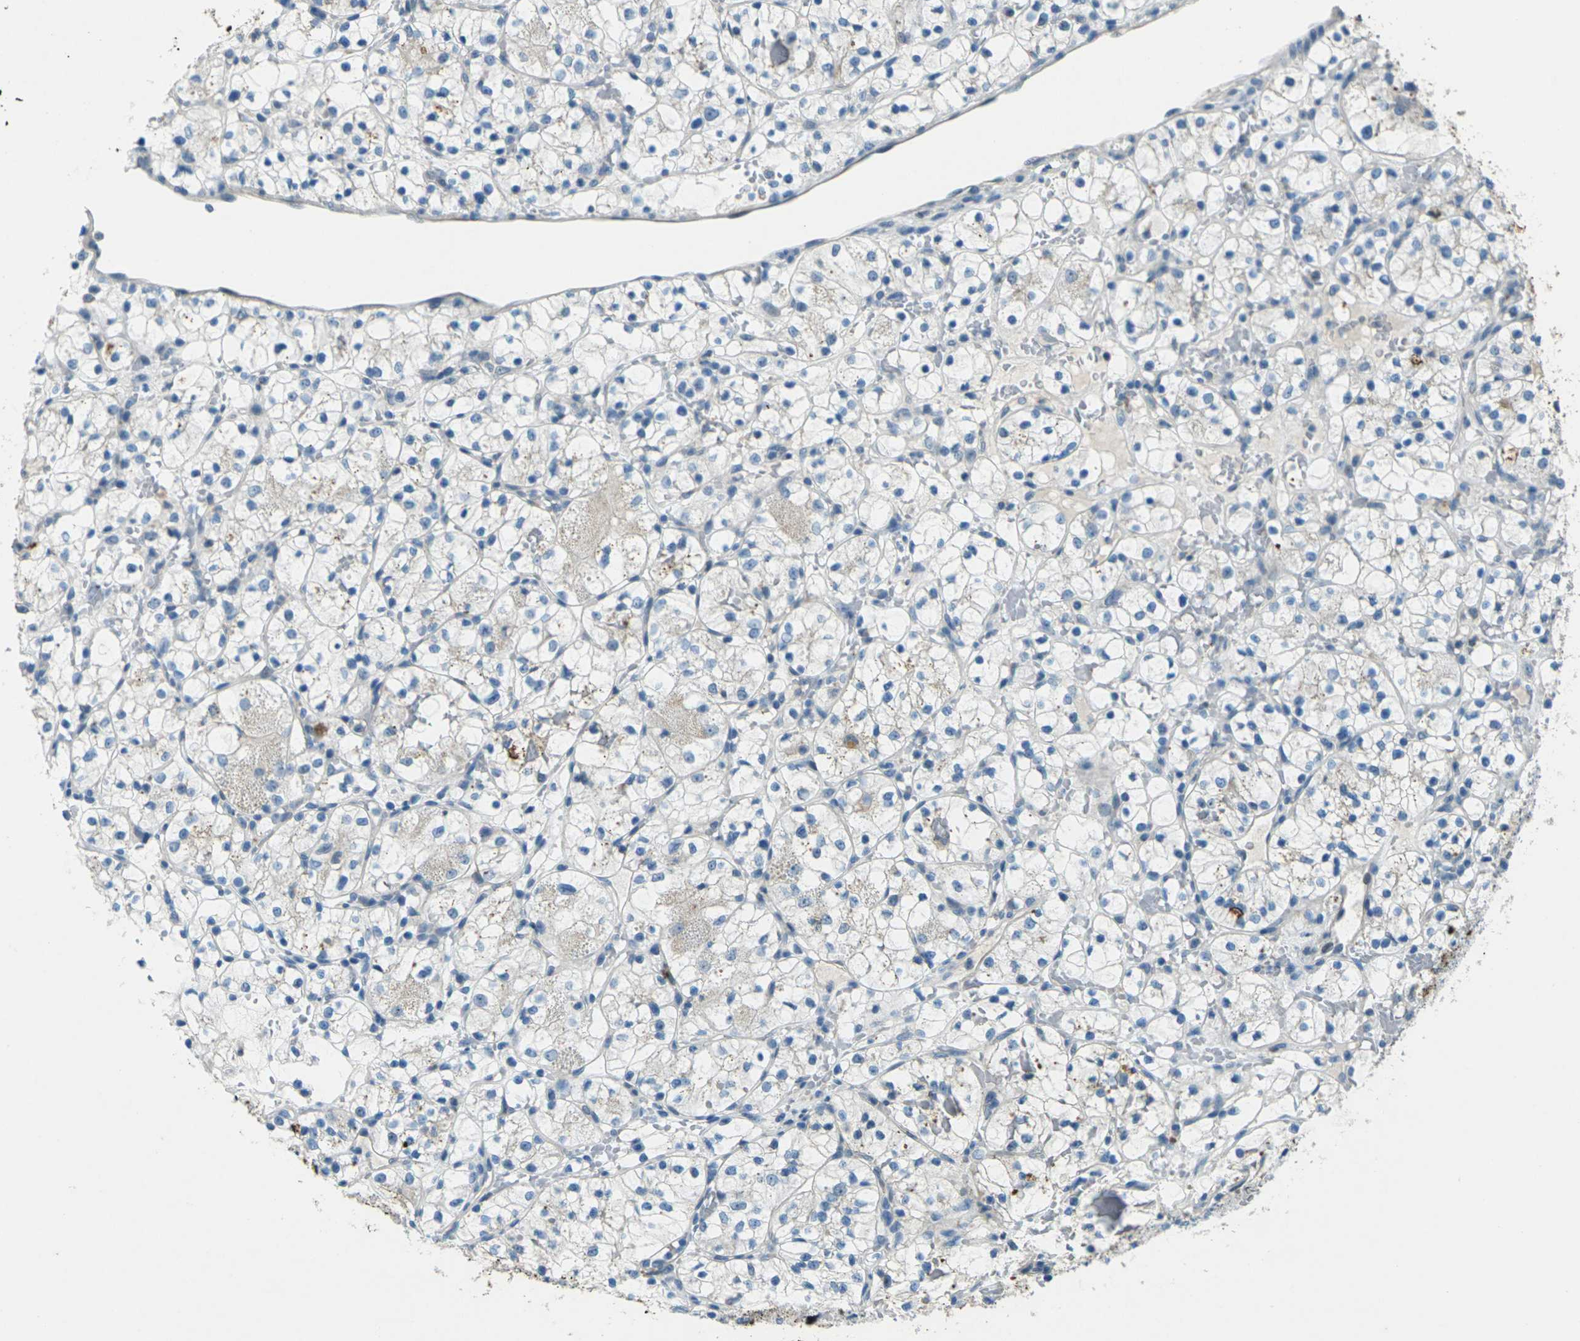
{"staining": {"intensity": "weak", "quantity": "<25%", "location": "cytoplasmic/membranous"}, "tissue": "renal cancer", "cell_type": "Tumor cells", "image_type": "cancer", "snomed": [{"axis": "morphology", "description": "Adenocarcinoma, NOS"}, {"axis": "topography", "description": "Kidney"}], "caption": "The immunohistochemistry micrograph has no significant expression in tumor cells of renal cancer tissue. (DAB (3,3'-diaminobenzidine) immunohistochemistry (IHC) visualized using brightfield microscopy, high magnification).", "gene": "SIGLEC14", "patient": {"sex": "female", "age": 60}}